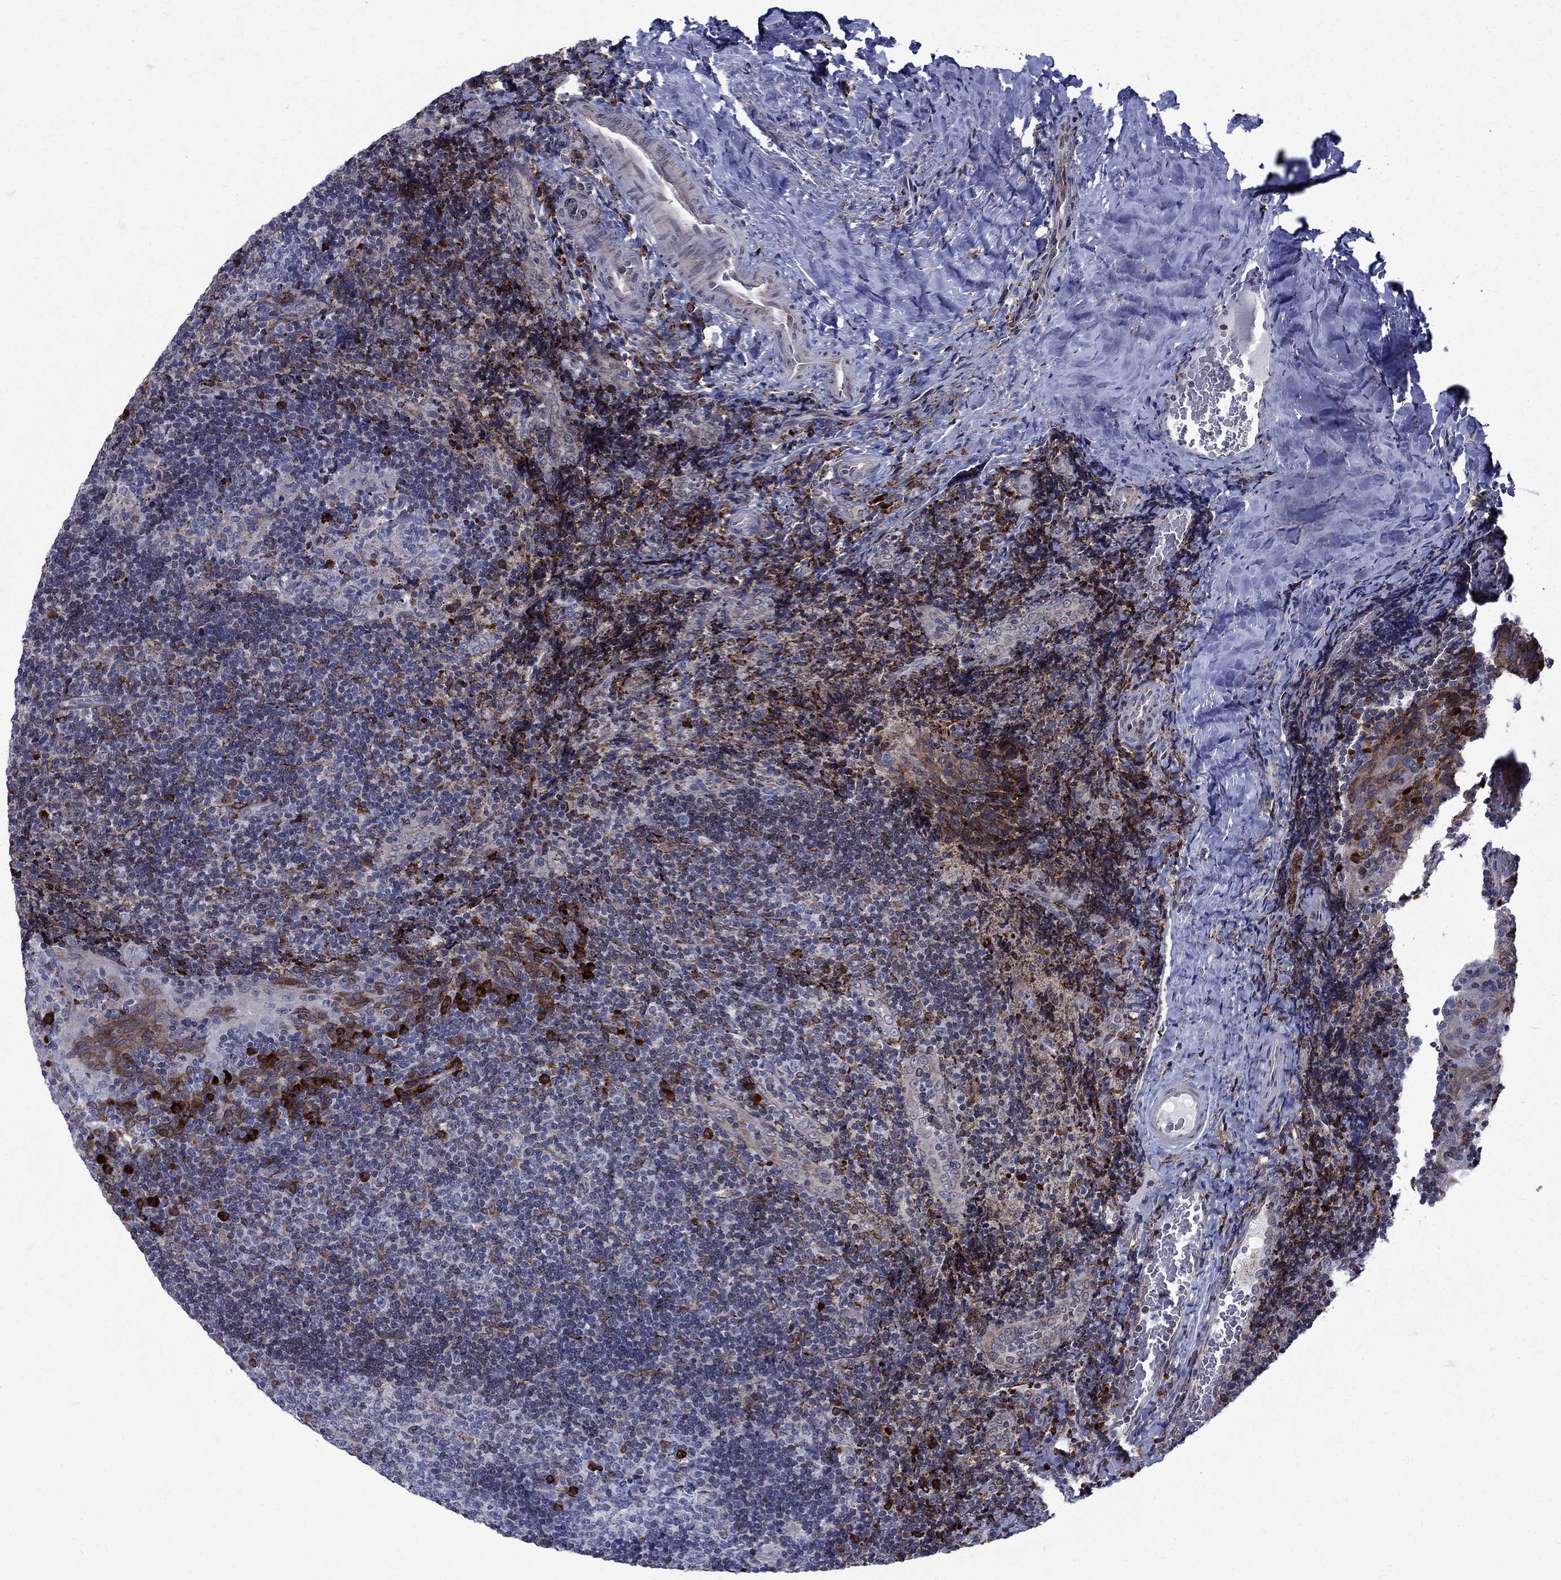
{"staining": {"intensity": "strong", "quantity": "<25%", "location": "cytoplasmic/membranous"}, "tissue": "tonsil", "cell_type": "Germinal center cells", "image_type": "normal", "snomed": [{"axis": "morphology", "description": "Normal tissue, NOS"}, {"axis": "topography", "description": "Tonsil"}], "caption": "This is a histology image of IHC staining of benign tonsil, which shows strong expression in the cytoplasmic/membranous of germinal center cells.", "gene": "CAB39L", "patient": {"sex": "male", "age": 17}}